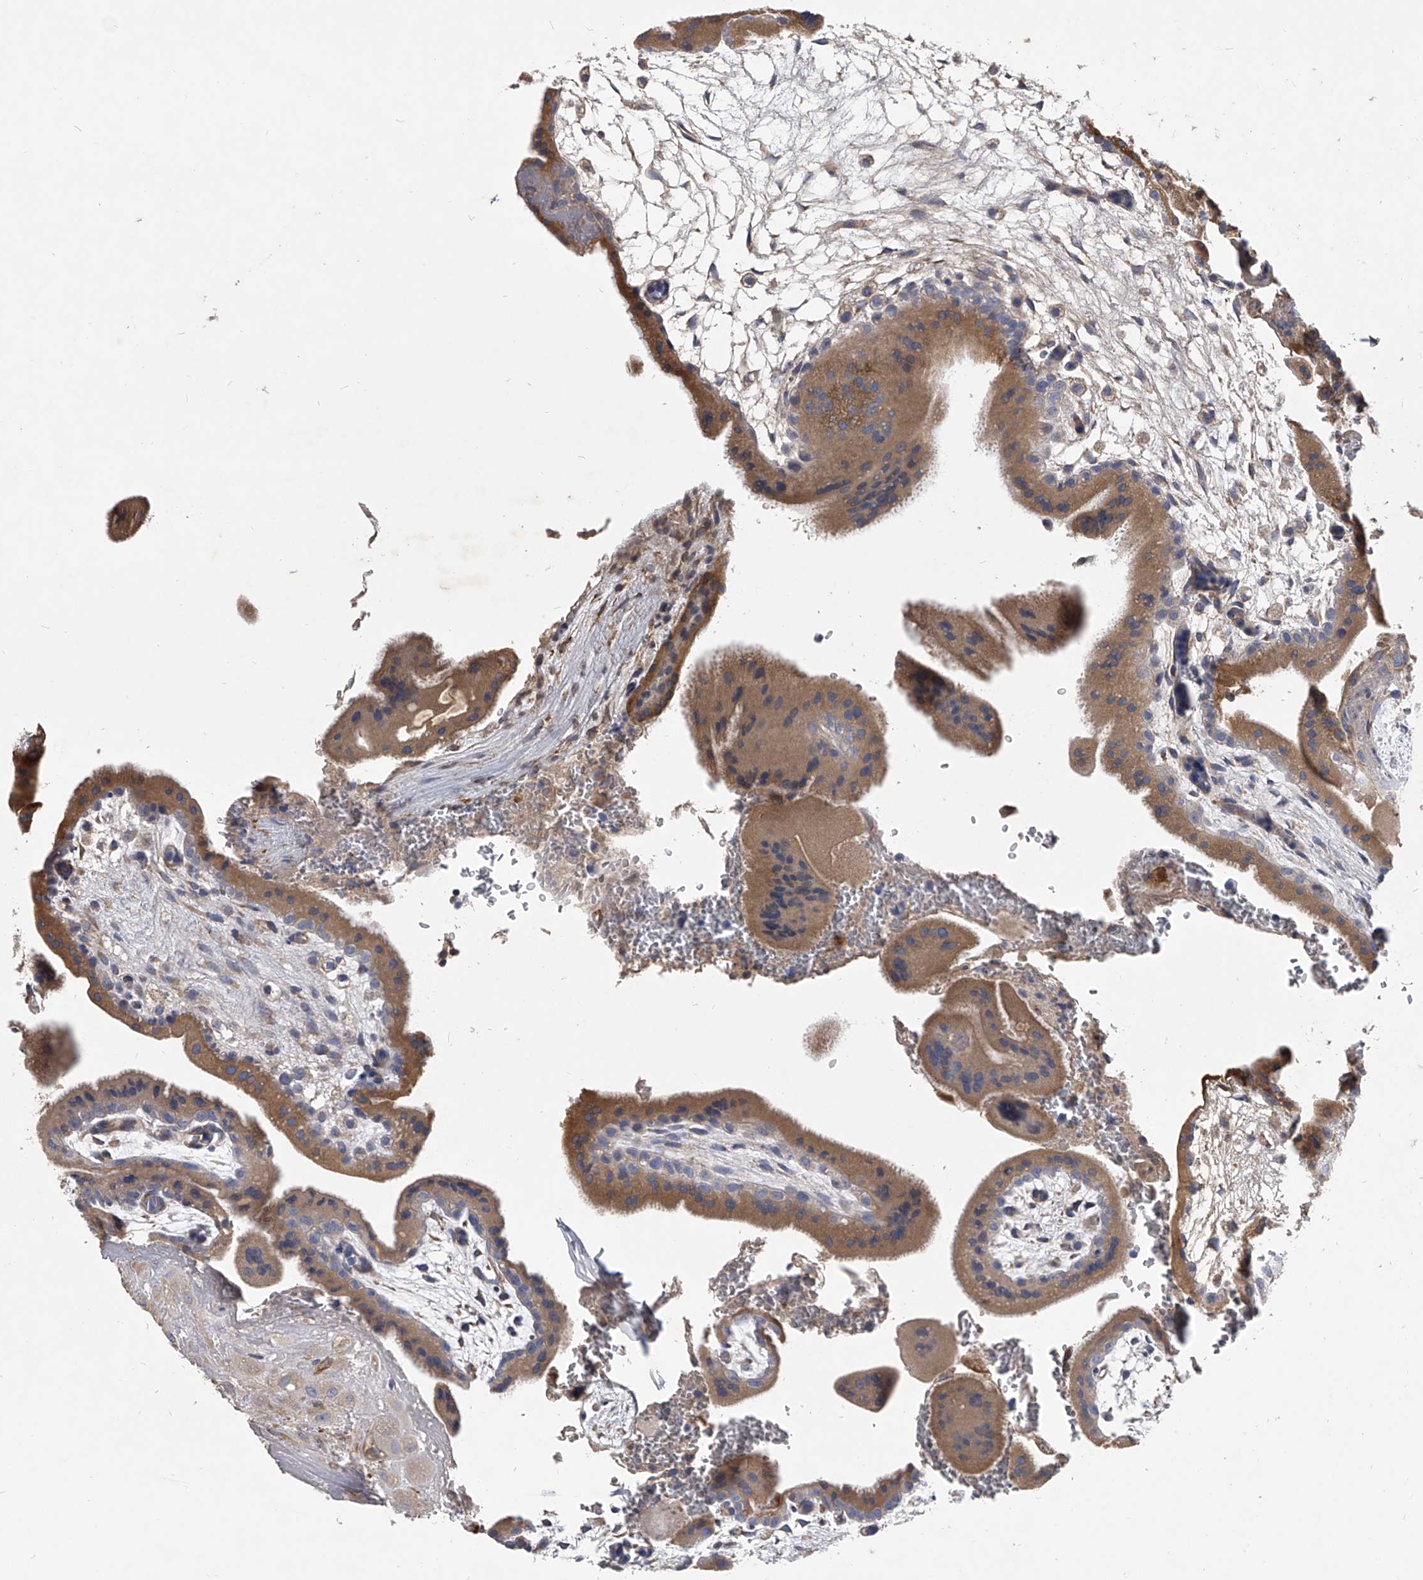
{"staining": {"intensity": "moderate", "quantity": "25%-75%", "location": "cytoplasmic/membranous"}, "tissue": "placenta", "cell_type": "Trophoblastic cells", "image_type": "normal", "snomed": [{"axis": "morphology", "description": "Normal tissue, NOS"}, {"axis": "topography", "description": "Placenta"}], "caption": "A high-resolution histopathology image shows IHC staining of normal placenta, which reveals moderate cytoplasmic/membranous expression in about 25%-75% of trophoblastic cells. The staining is performed using DAB (3,3'-diaminobenzidine) brown chromogen to label protein expression. The nuclei are counter-stained blue using hematoxylin.", "gene": "CCR4", "patient": {"sex": "female", "age": 35}}